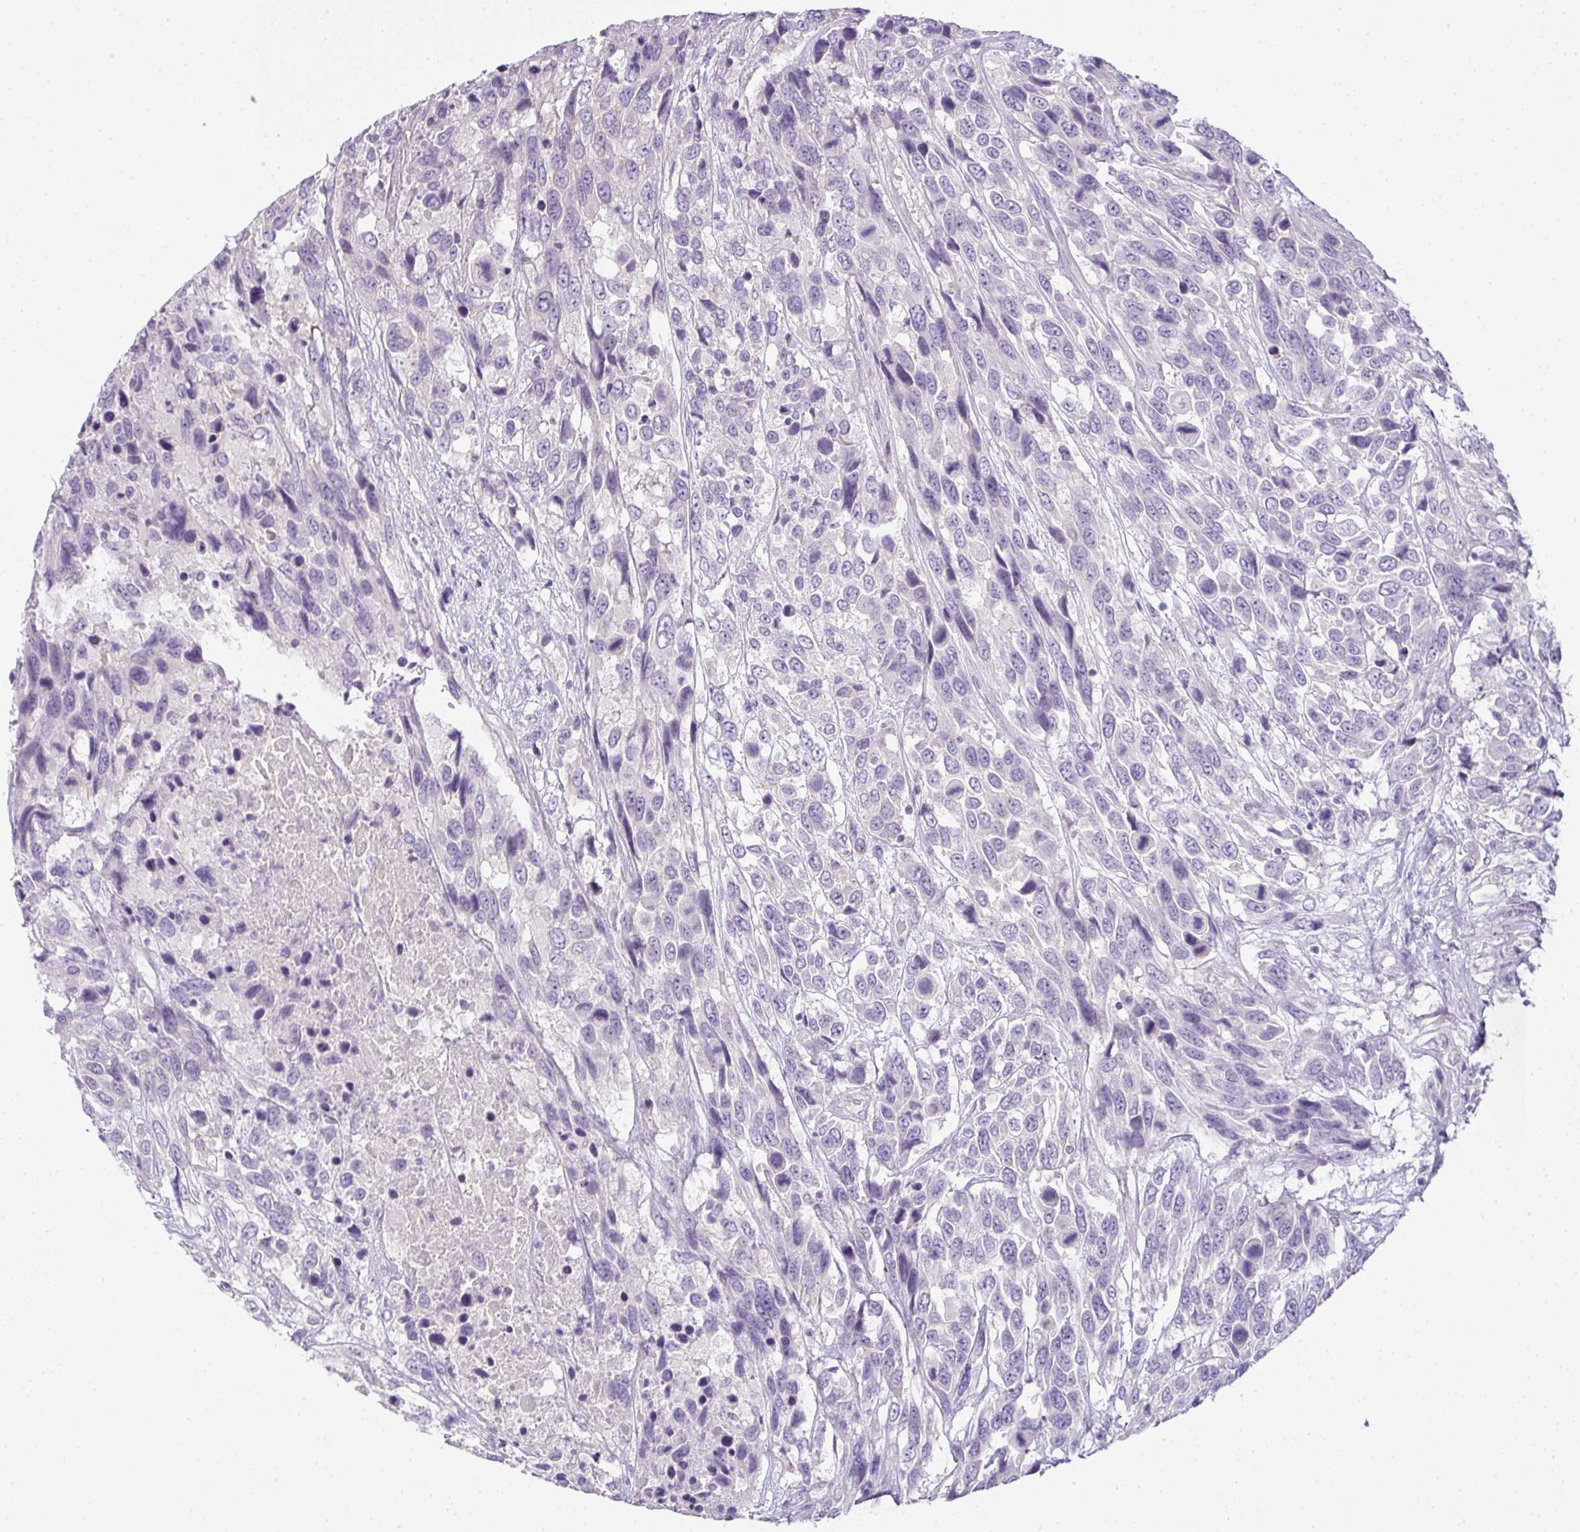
{"staining": {"intensity": "negative", "quantity": "none", "location": "none"}, "tissue": "urothelial cancer", "cell_type": "Tumor cells", "image_type": "cancer", "snomed": [{"axis": "morphology", "description": "Urothelial carcinoma, High grade"}, {"axis": "topography", "description": "Urinary bladder"}], "caption": "Tumor cells are negative for brown protein staining in urothelial cancer.", "gene": "CMPK1", "patient": {"sex": "female", "age": 70}}